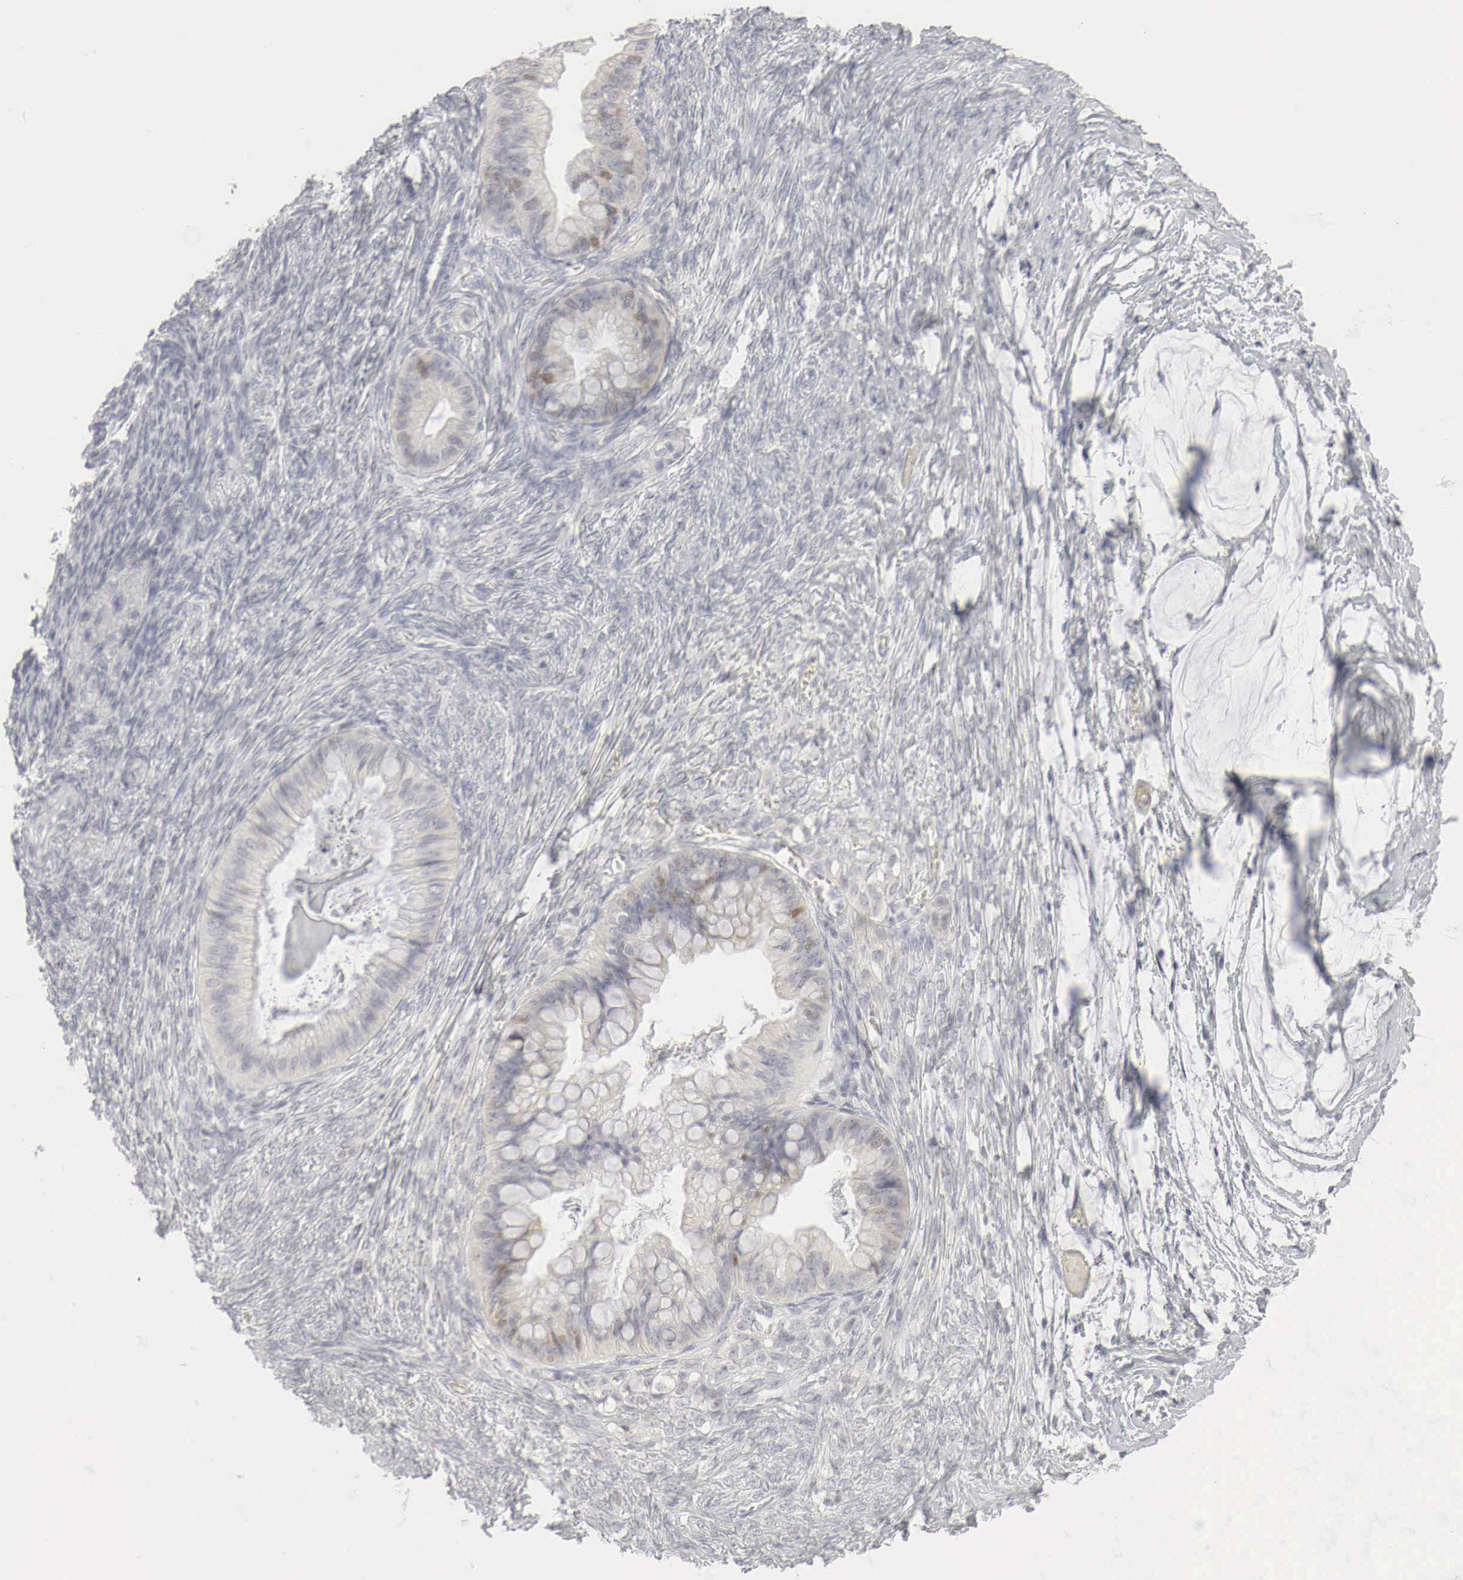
{"staining": {"intensity": "weak", "quantity": "<25%", "location": "cytoplasmic/membranous"}, "tissue": "ovarian cancer", "cell_type": "Tumor cells", "image_type": "cancer", "snomed": [{"axis": "morphology", "description": "Cystadenocarcinoma, mucinous, NOS"}, {"axis": "topography", "description": "Ovary"}], "caption": "The photomicrograph demonstrates no staining of tumor cells in ovarian cancer (mucinous cystadenocarcinoma).", "gene": "TP63", "patient": {"sex": "female", "age": 57}}